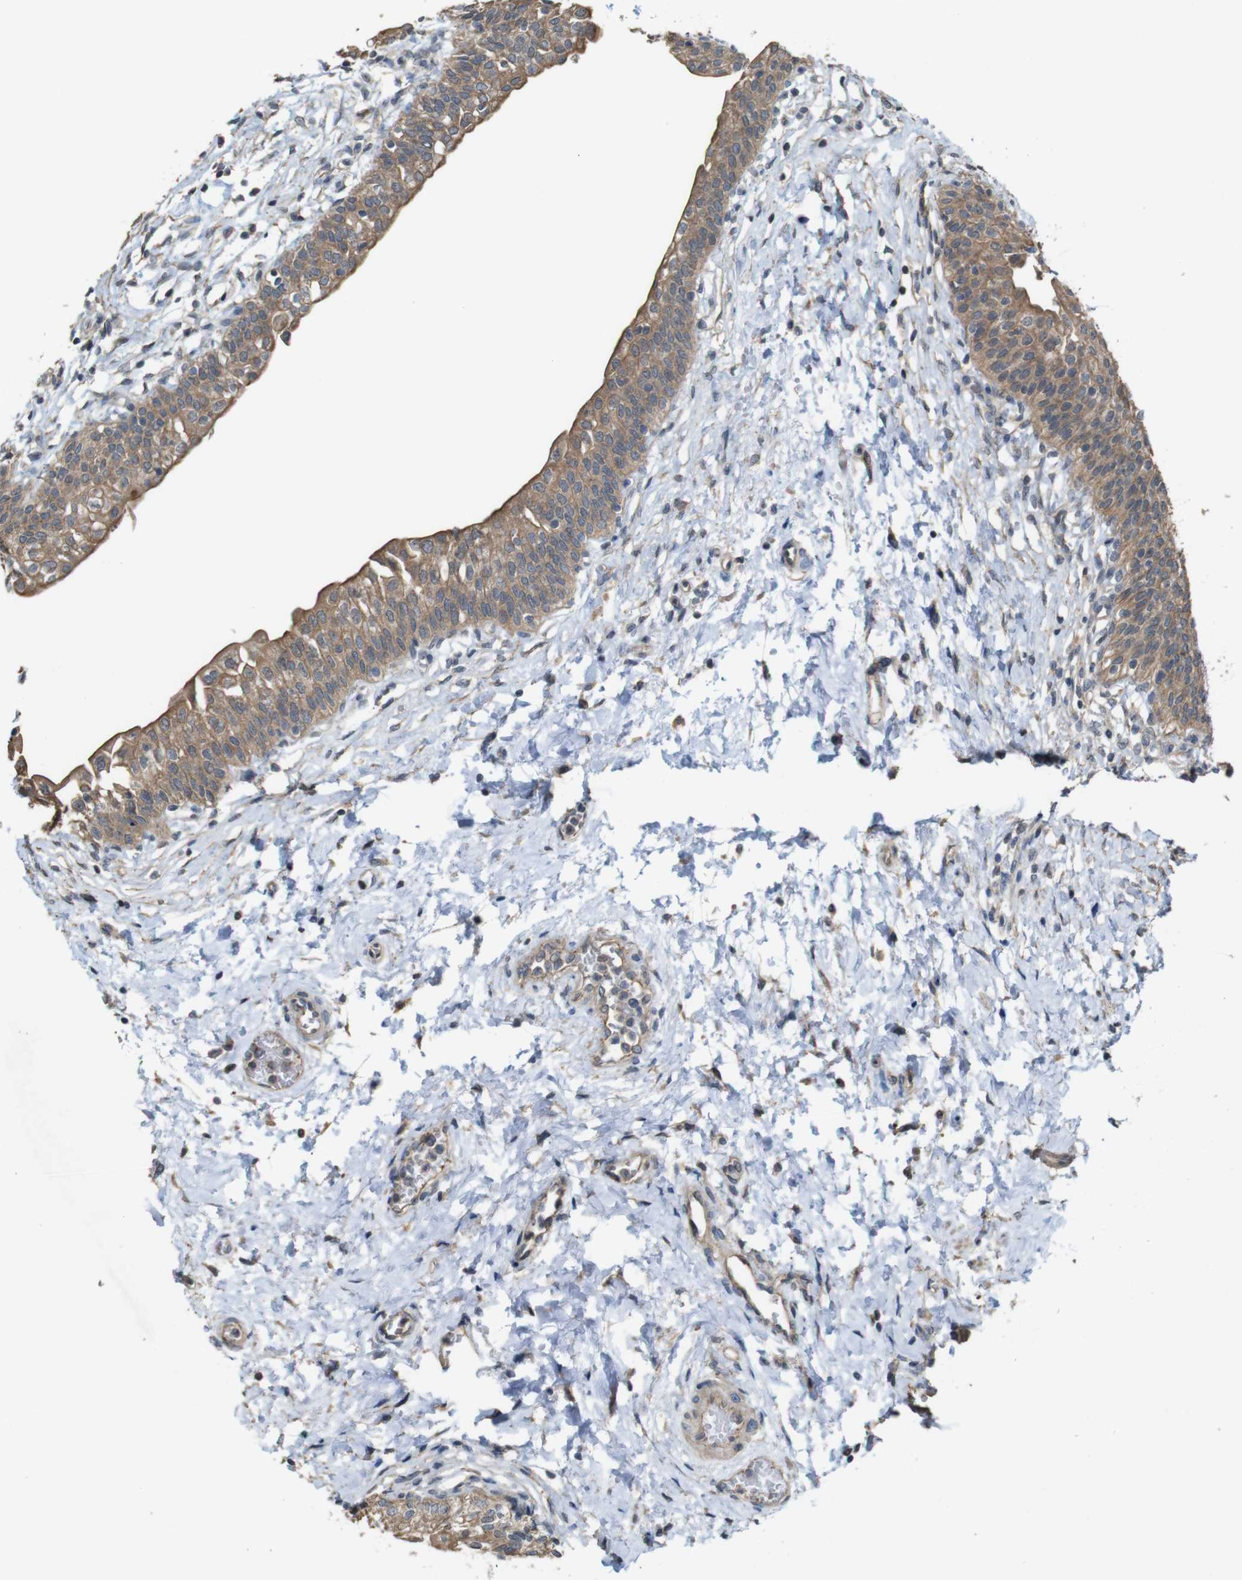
{"staining": {"intensity": "moderate", "quantity": ">75%", "location": "cytoplasmic/membranous"}, "tissue": "urinary bladder", "cell_type": "Urothelial cells", "image_type": "normal", "snomed": [{"axis": "morphology", "description": "Normal tissue, NOS"}, {"axis": "topography", "description": "Urinary bladder"}], "caption": "Approximately >75% of urothelial cells in unremarkable human urinary bladder display moderate cytoplasmic/membranous protein expression as visualized by brown immunohistochemical staining.", "gene": "CDC34", "patient": {"sex": "male", "age": 55}}